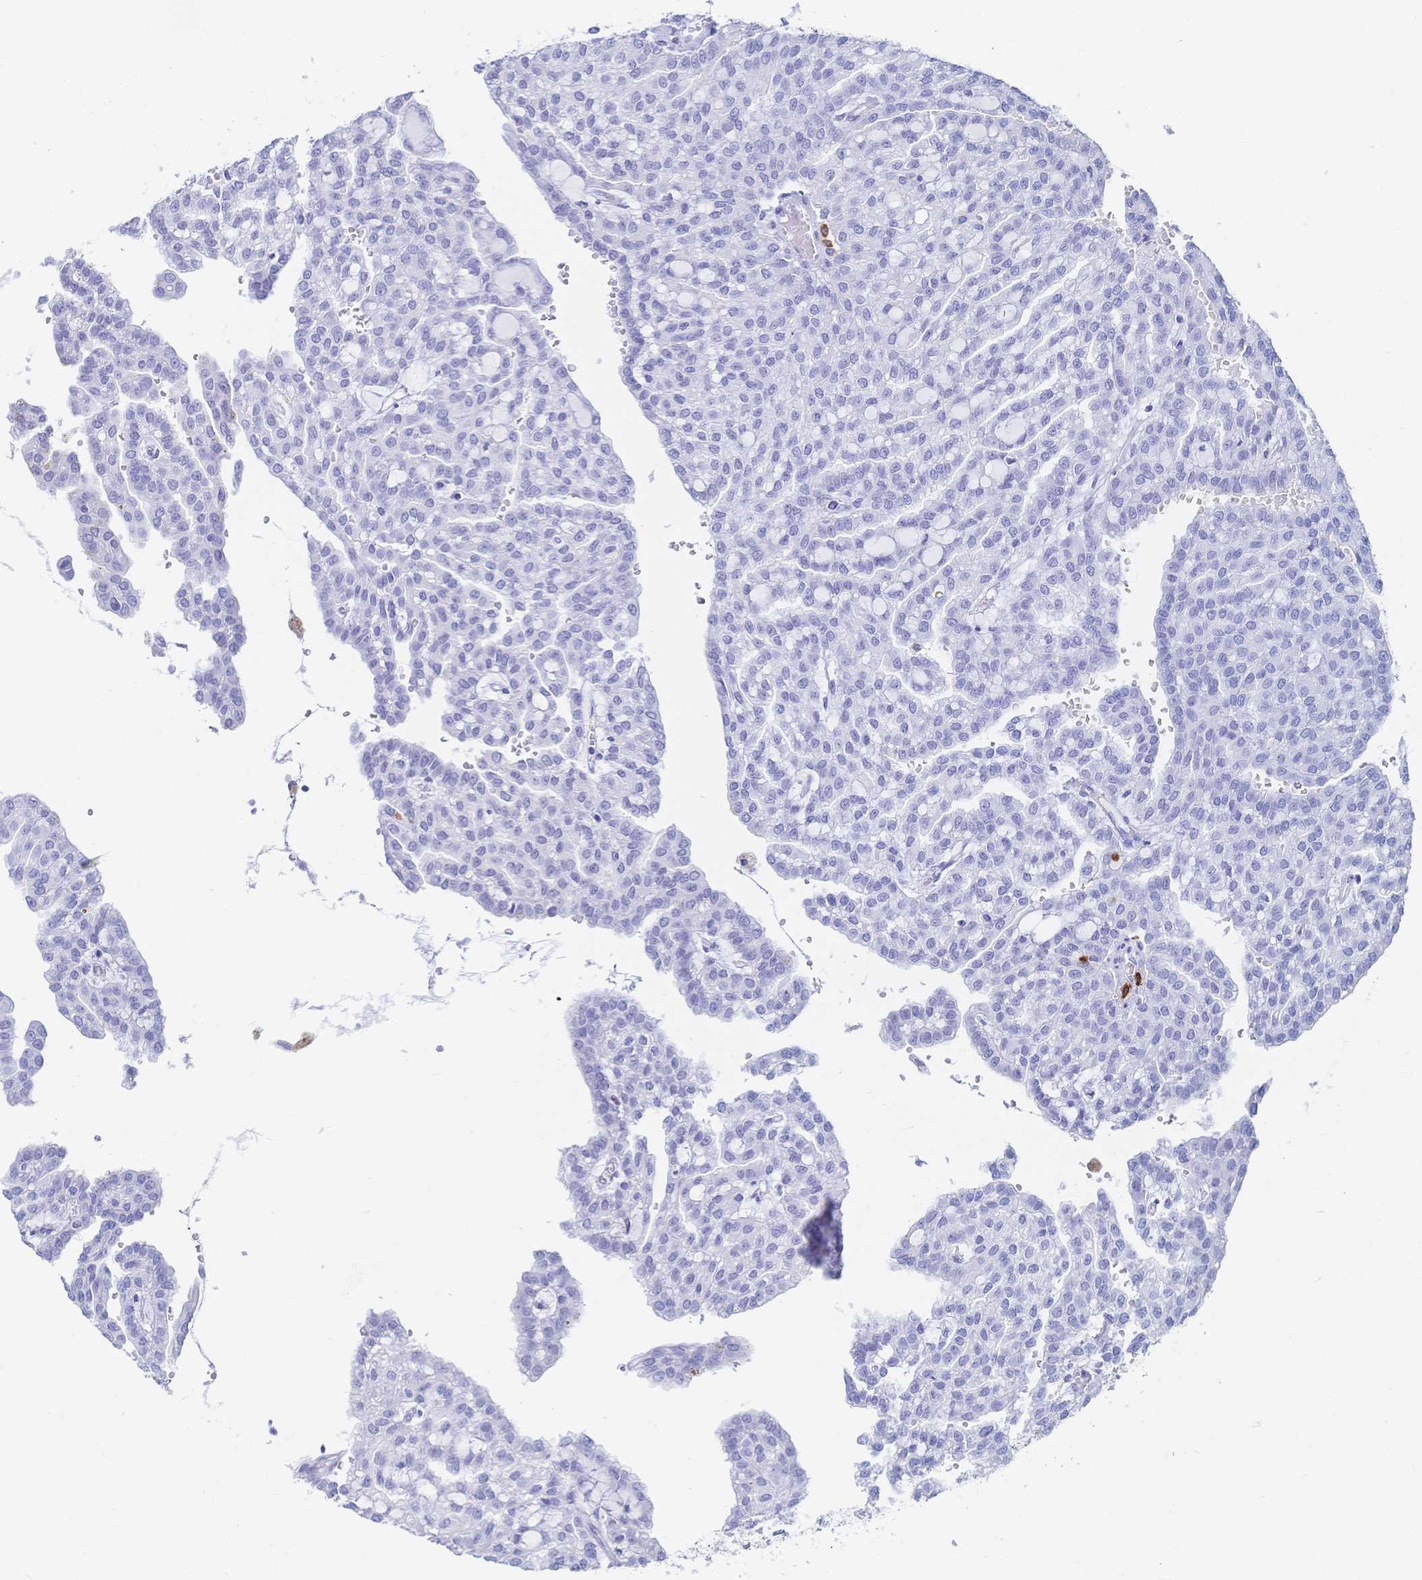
{"staining": {"intensity": "negative", "quantity": "none", "location": "none"}, "tissue": "renal cancer", "cell_type": "Tumor cells", "image_type": "cancer", "snomed": [{"axis": "morphology", "description": "Adenocarcinoma, NOS"}, {"axis": "topography", "description": "Kidney"}], "caption": "Tumor cells are negative for brown protein staining in renal cancer. The staining was performed using DAB to visualize the protein expression in brown, while the nuclei were stained in blue with hematoxylin (Magnification: 20x).", "gene": "IL2RB", "patient": {"sex": "male", "age": 63}}